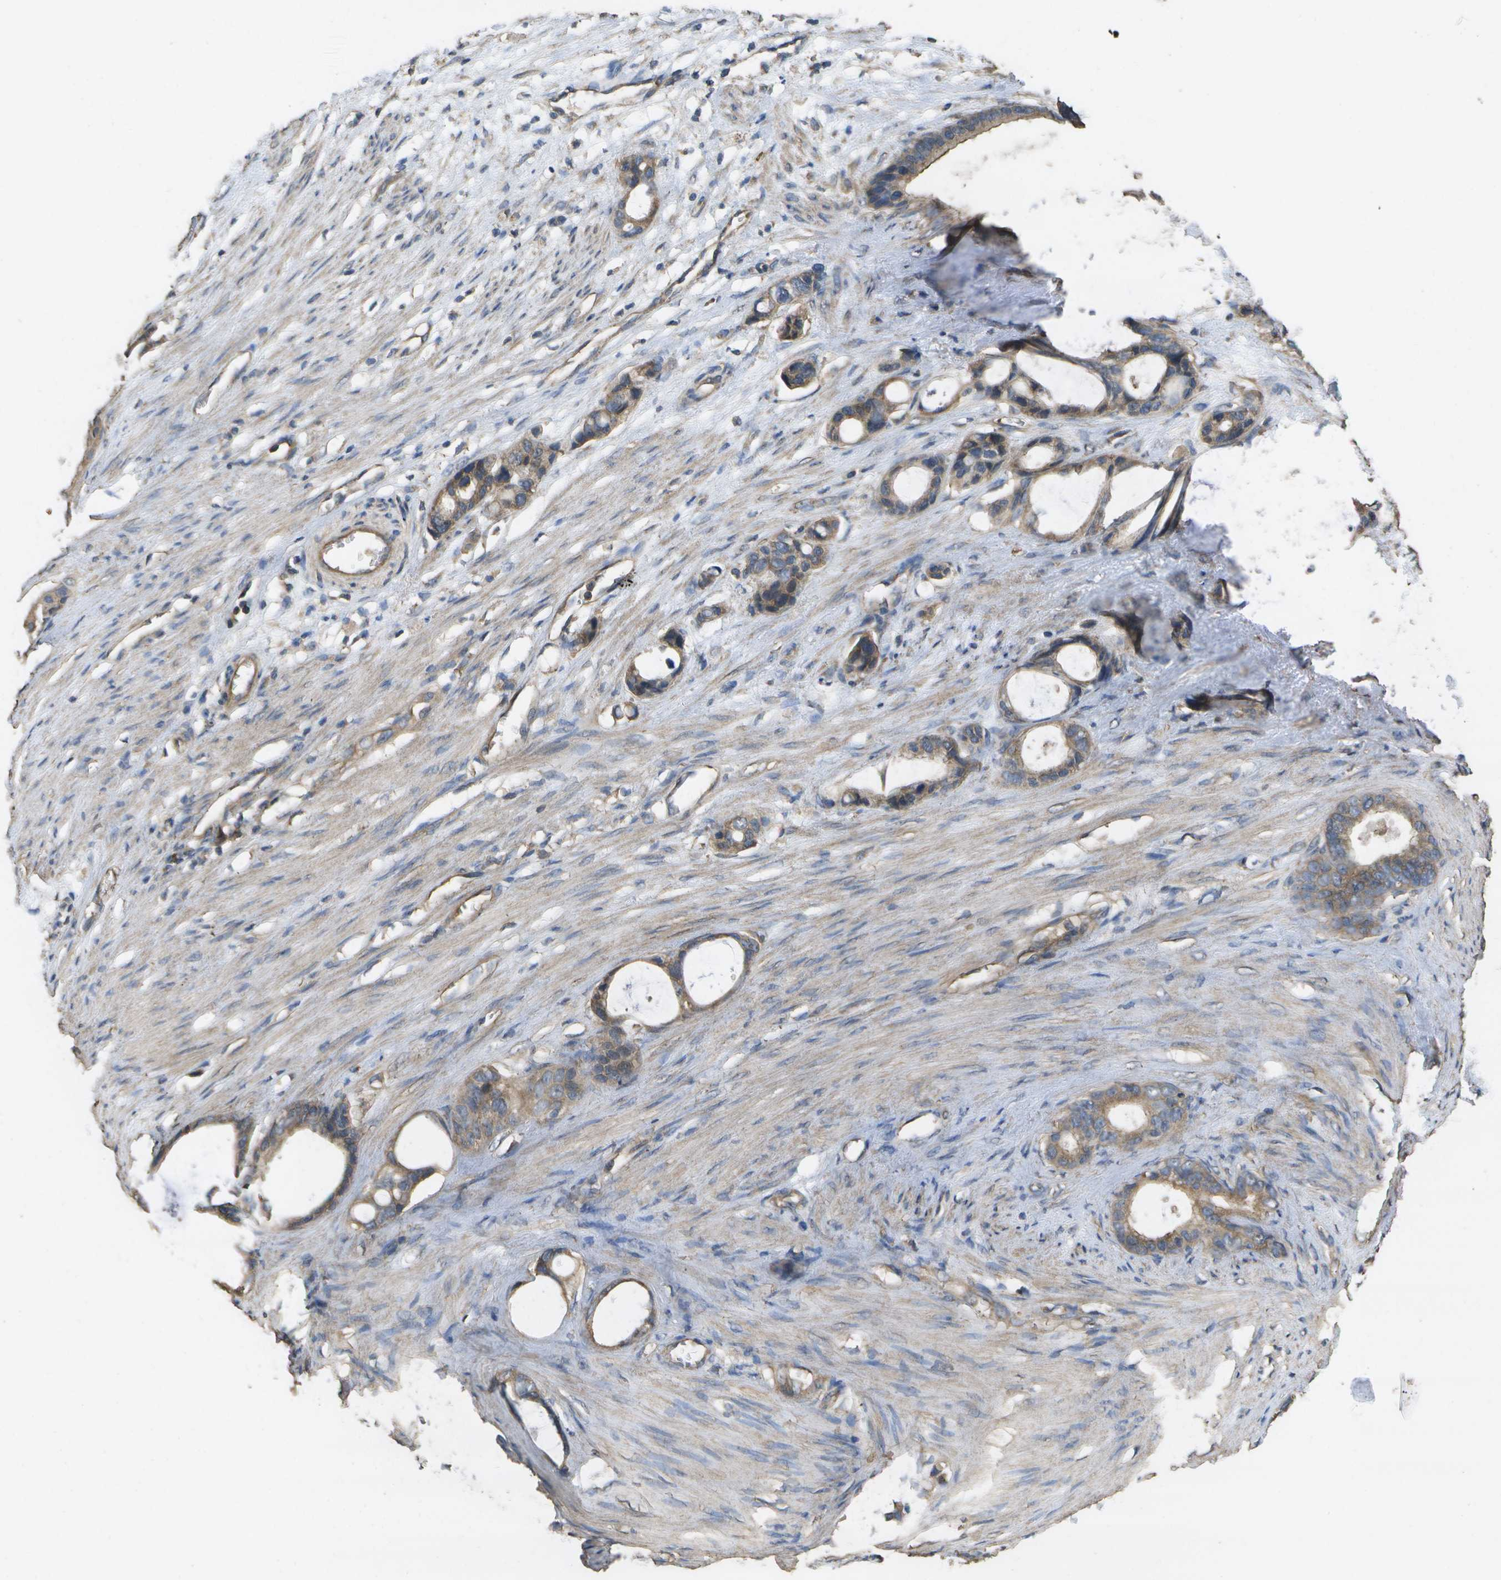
{"staining": {"intensity": "moderate", "quantity": ">75%", "location": "cytoplasmic/membranous"}, "tissue": "stomach cancer", "cell_type": "Tumor cells", "image_type": "cancer", "snomed": [{"axis": "morphology", "description": "Adenocarcinoma, NOS"}, {"axis": "topography", "description": "Stomach"}], "caption": "About >75% of tumor cells in human stomach adenocarcinoma display moderate cytoplasmic/membranous protein positivity as visualized by brown immunohistochemical staining.", "gene": "SACS", "patient": {"sex": "female", "age": 75}}